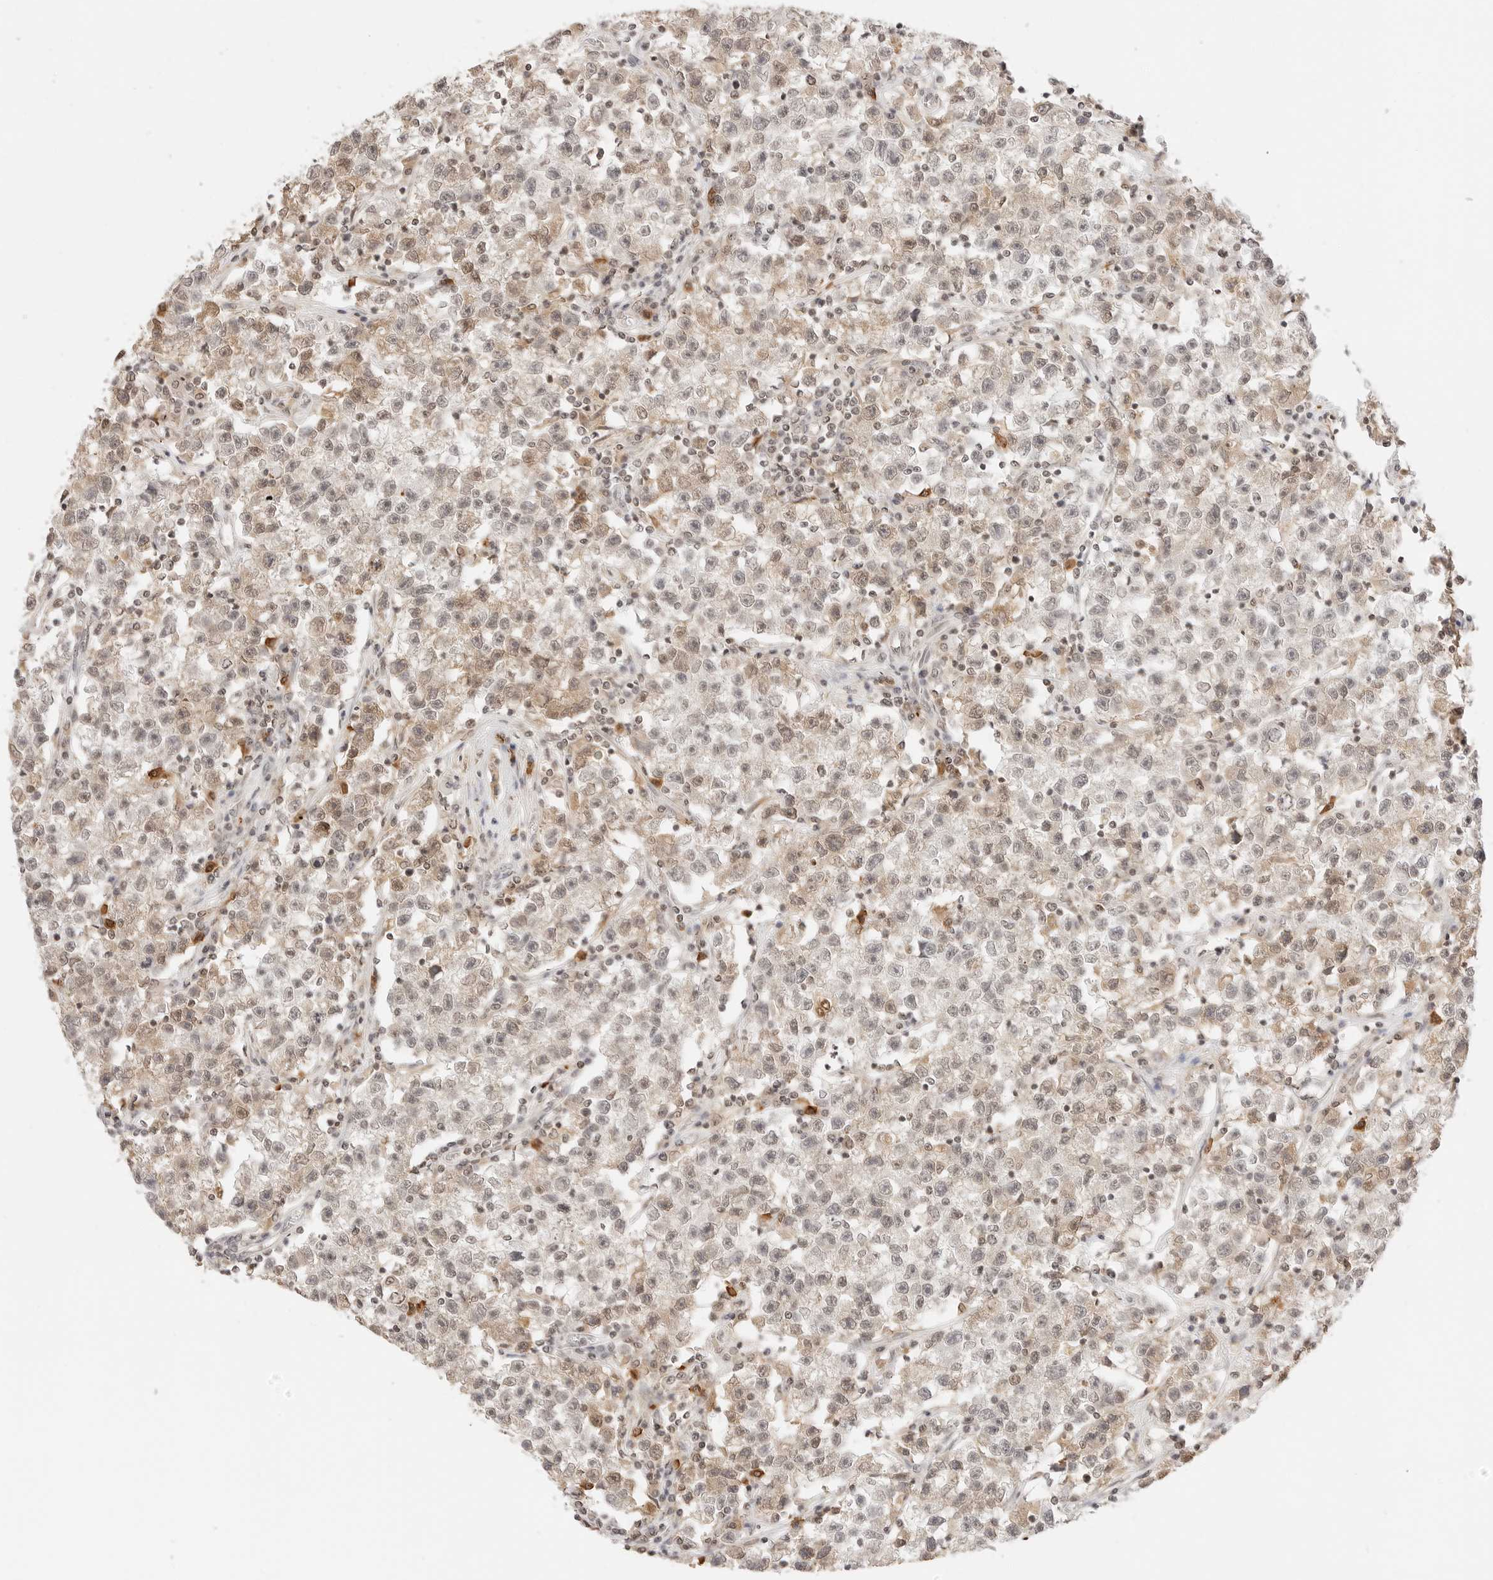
{"staining": {"intensity": "weak", "quantity": "25%-75%", "location": "cytoplasmic/membranous"}, "tissue": "testis cancer", "cell_type": "Tumor cells", "image_type": "cancer", "snomed": [{"axis": "morphology", "description": "Seminoma, NOS"}, {"axis": "topography", "description": "Testis"}], "caption": "A brown stain shows weak cytoplasmic/membranous staining of a protein in human testis seminoma tumor cells.", "gene": "SEPTIN4", "patient": {"sex": "male", "age": 22}}